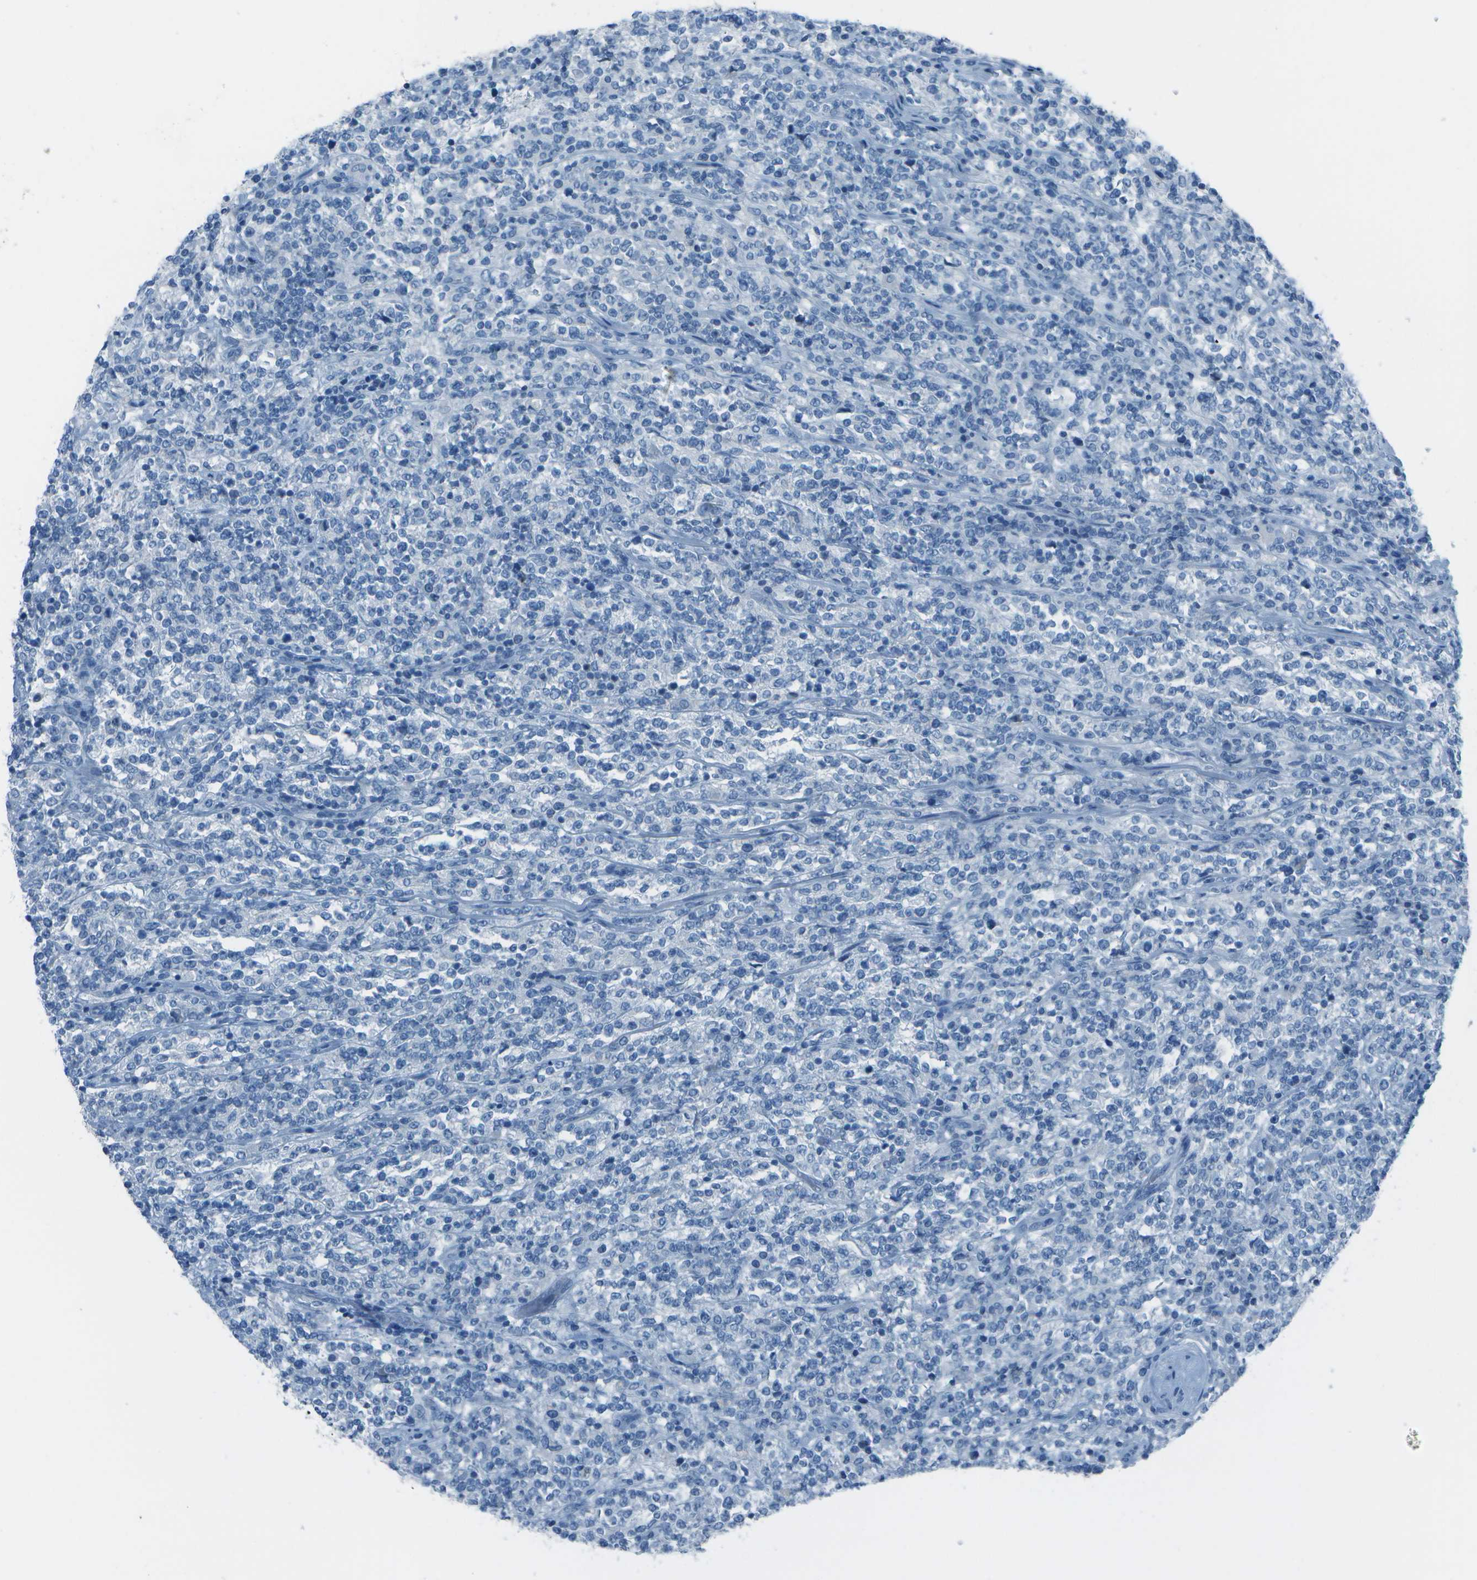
{"staining": {"intensity": "negative", "quantity": "none", "location": "none"}, "tissue": "lymphoma", "cell_type": "Tumor cells", "image_type": "cancer", "snomed": [{"axis": "morphology", "description": "Malignant lymphoma, non-Hodgkin's type, High grade"}, {"axis": "topography", "description": "Soft tissue"}], "caption": "This micrograph is of malignant lymphoma, non-Hodgkin's type (high-grade) stained with immunohistochemistry (IHC) to label a protein in brown with the nuclei are counter-stained blue. There is no expression in tumor cells.", "gene": "FGF1", "patient": {"sex": "male", "age": 18}}